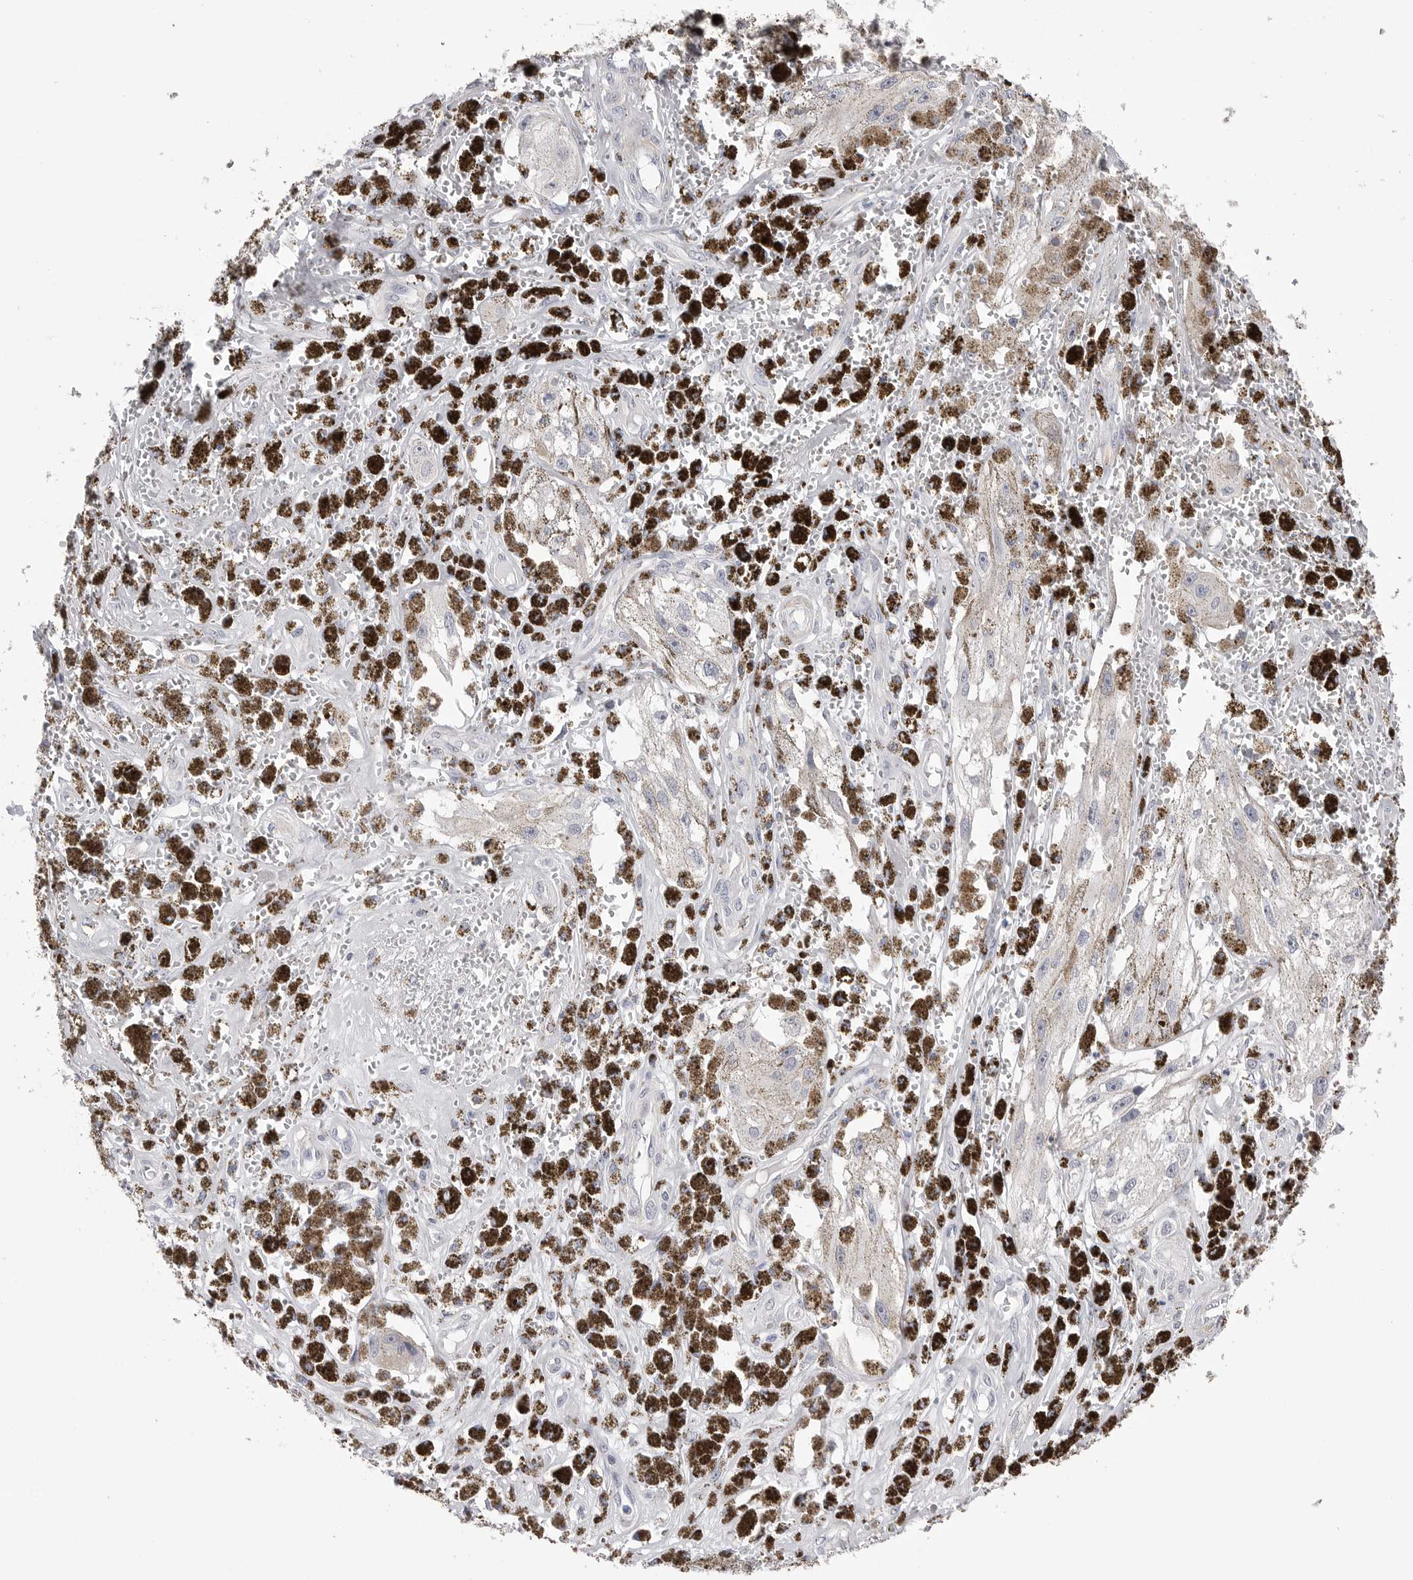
{"staining": {"intensity": "negative", "quantity": "none", "location": "none"}, "tissue": "melanoma", "cell_type": "Tumor cells", "image_type": "cancer", "snomed": [{"axis": "morphology", "description": "Malignant melanoma, NOS"}, {"axis": "topography", "description": "Skin"}], "caption": "Immunohistochemistry of malignant melanoma demonstrates no expression in tumor cells.", "gene": "AKAP12", "patient": {"sex": "male", "age": 88}}